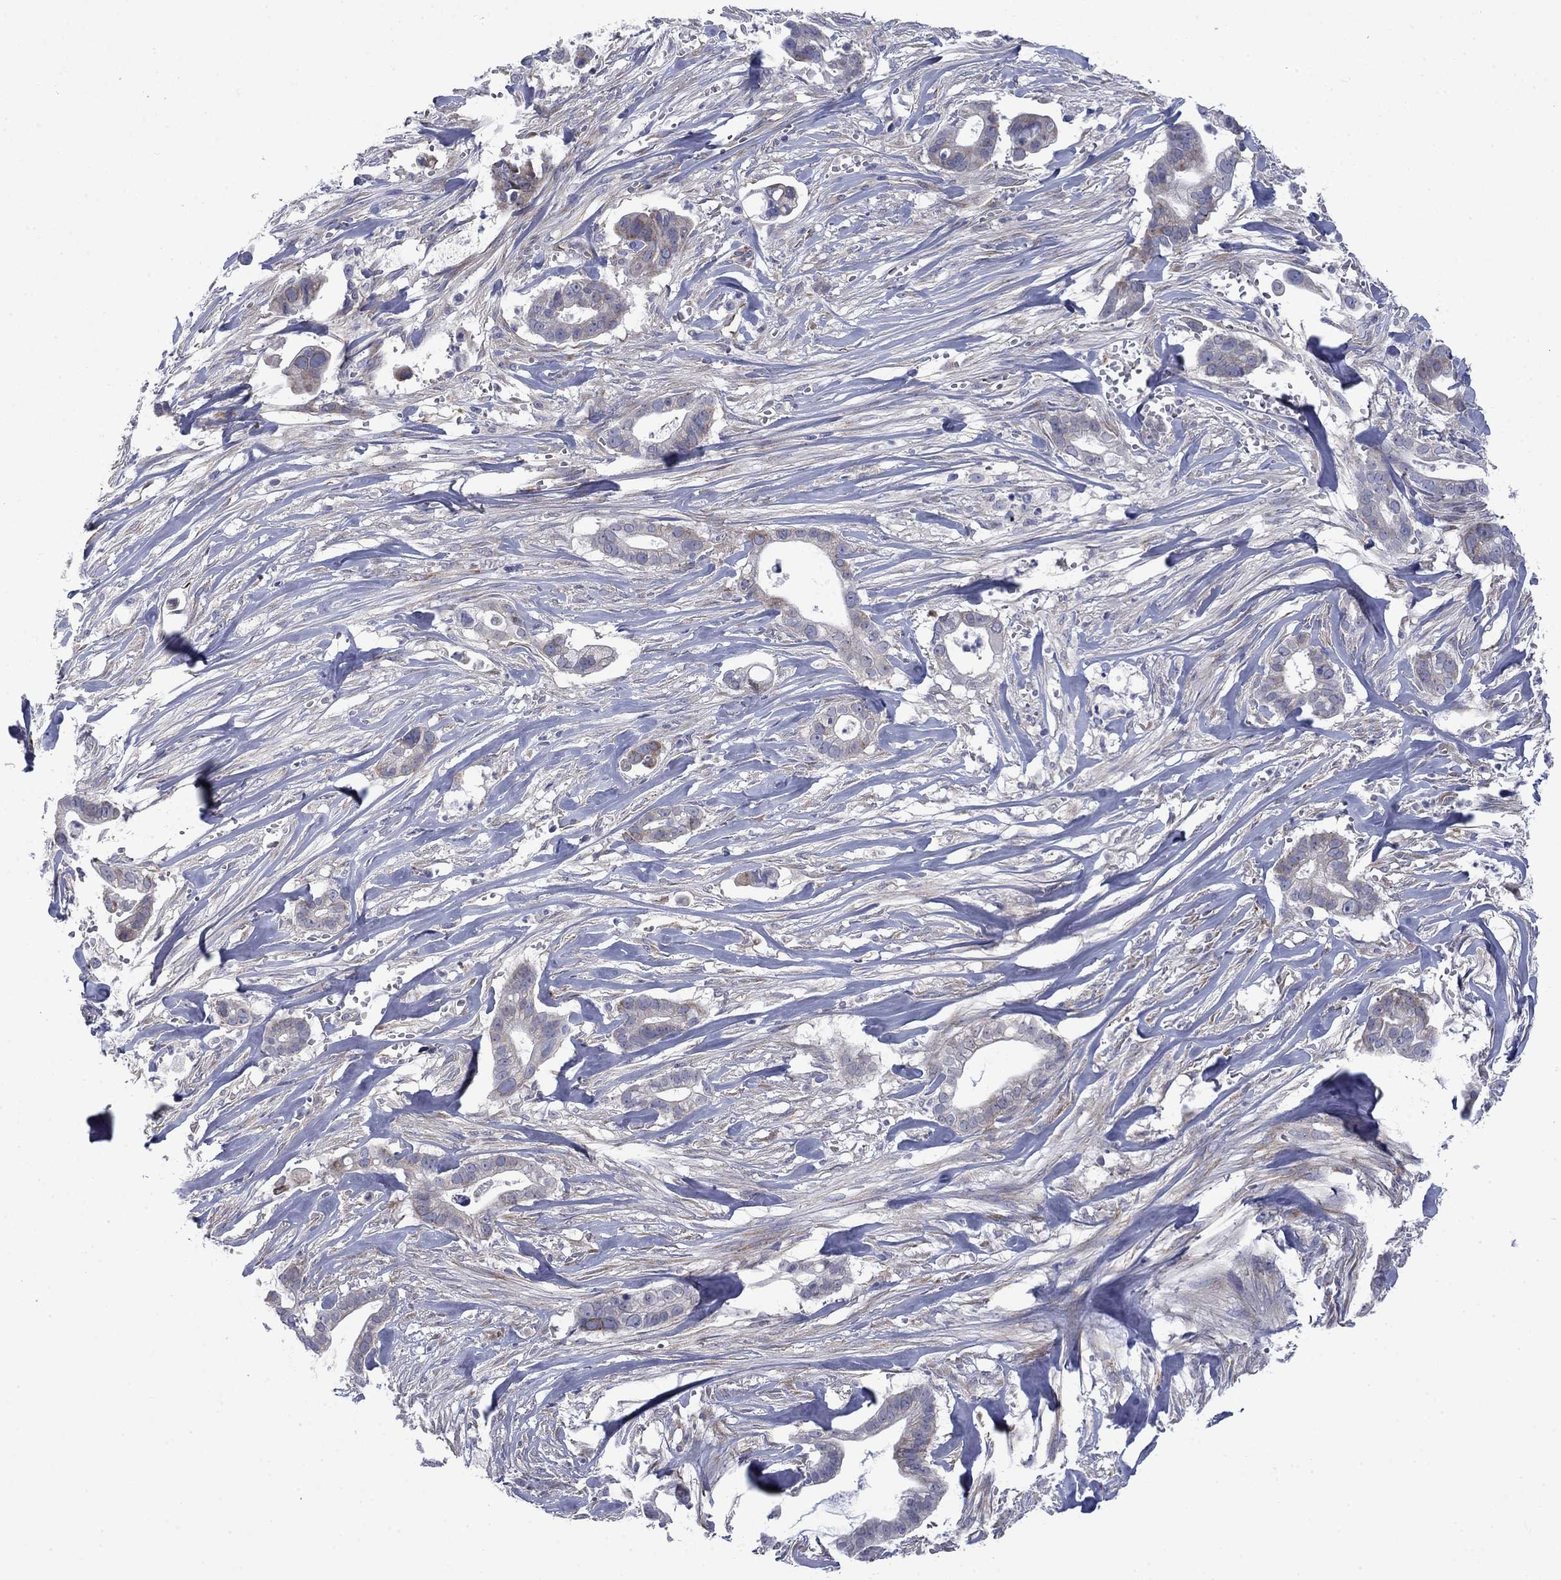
{"staining": {"intensity": "moderate", "quantity": "<25%", "location": "cytoplasmic/membranous"}, "tissue": "pancreatic cancer", "cell_type": "Tumor cells", "image_type": "cancer", "snomed": [{"axis": "morphology", "description": "Adenocarcinoma, NOS"}, {"axis": "topography", "description": "Pancreas"}], "caption": "Adenocarcinoma (pancreatic) stained with a protein marker reveals moderate staining in tumor cells.", "gene": "FXR1", "patient": {"sex": "male", "age": 61}}